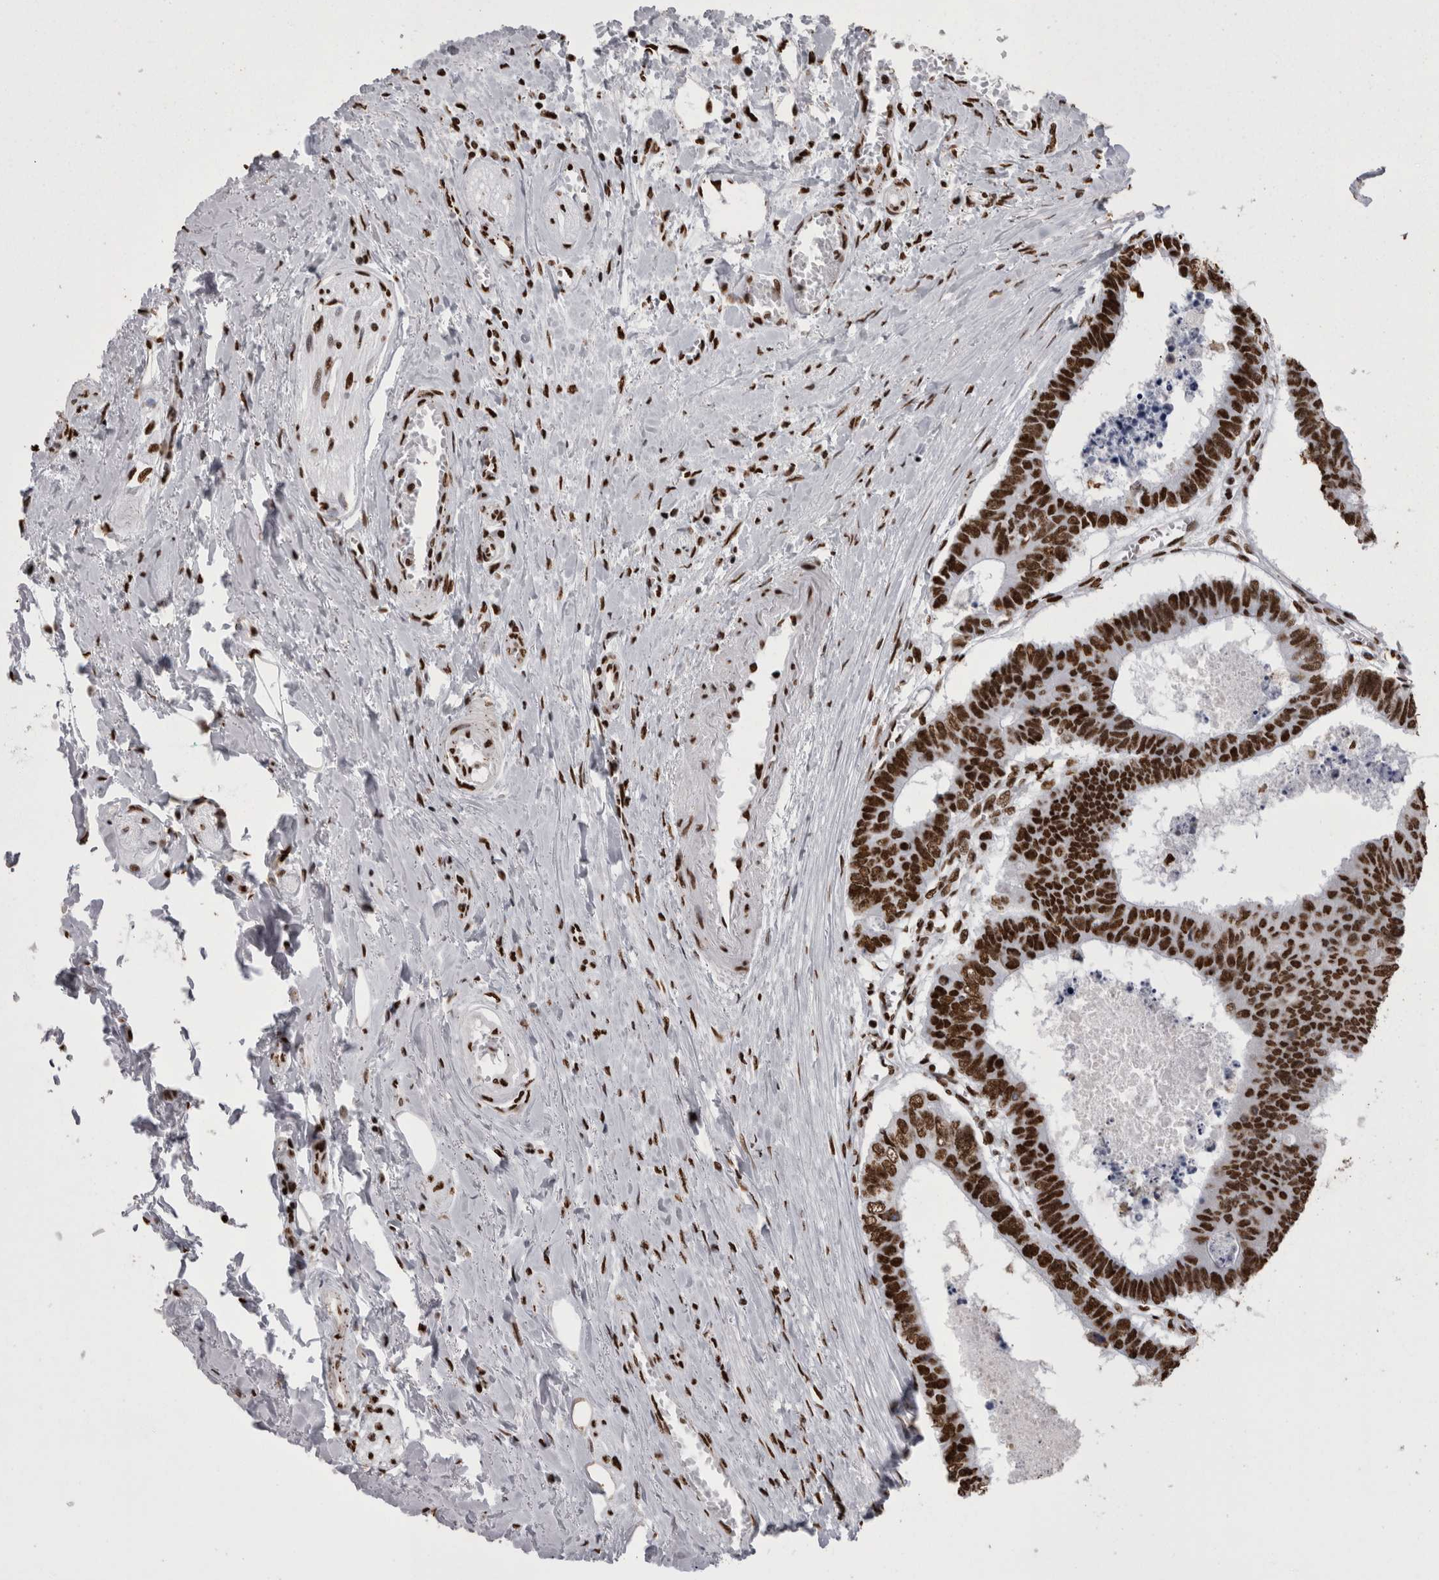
{"staining": {"intensity": "strong", "quantity": ">75%", "location": "nuclear"}, "tissue": "colorectal cancer", "cell_type": "Tumor cells", "image_type": "cancer", "snomed": [{"axis": "morphology", "description": "Adenocarcinoma, NOS"}, {"axis": "topography", "description": "Rectum"}], "caption": "The image shows immunohistochemical staining of colorectal cancer. There is strong nuclear expression is identified in approximately >75% of tumor cells.", "gene": "HNRNPM", "patient": {"sex": "male", "age": 84}}